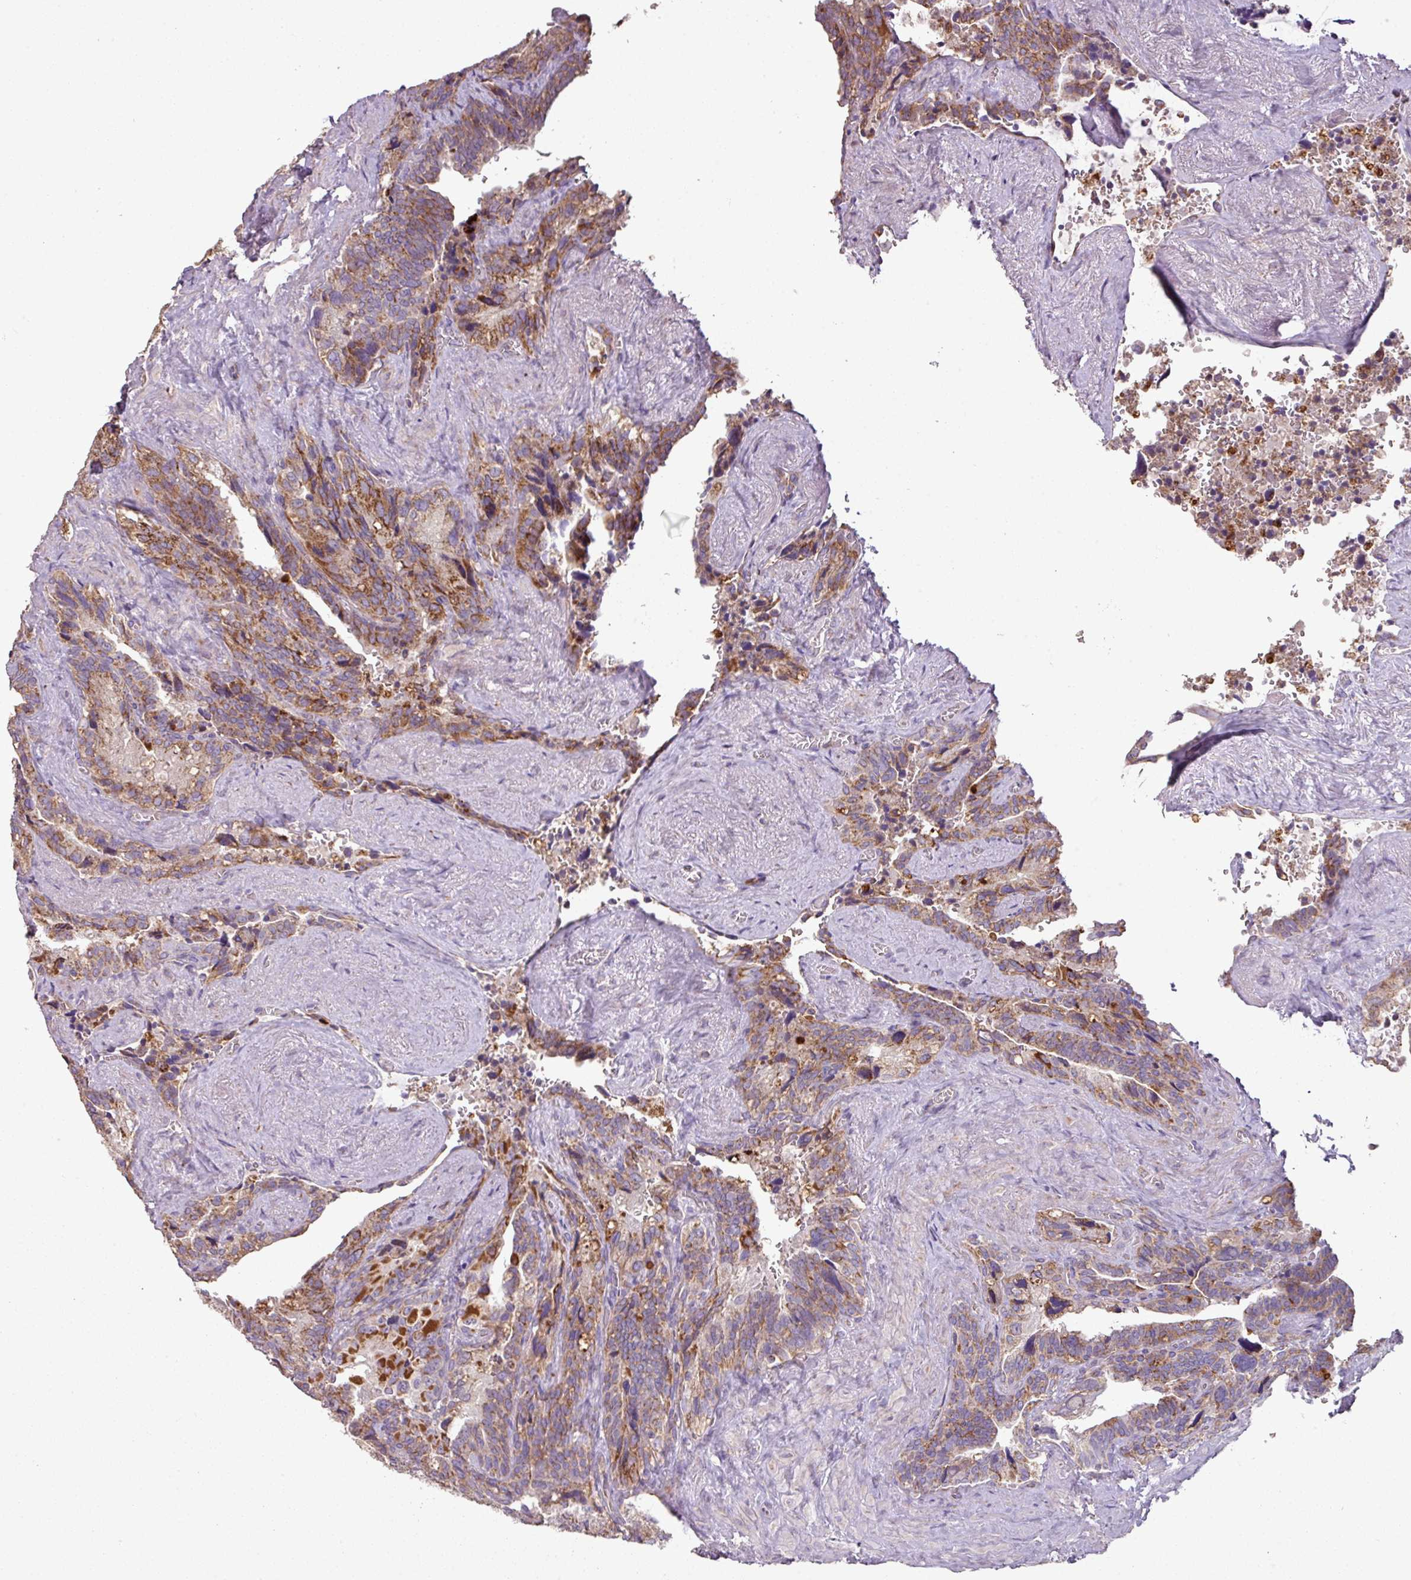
{"staining": {"intensity": "moderate", "quantity": "25%-75%", "location": "cytoplasmic/membranous"}, "tissue": "seminal vesicle", "cell_type": "Glandular cells", "image_type": "normal", "snomed": [{"axis": "morphology", "description": "Normal tissue, NOS"}, {"axis": "topography", "description": "Seminal veicle"}], "caption": "Glandular cells exhibit moderate cytoplasmic/membranous positivity in about 25%-75% of cells in unremarkable seminal vesicle.", "gene": "ENSG00000260170", "patient": {"sex": "male", "age": 68}}